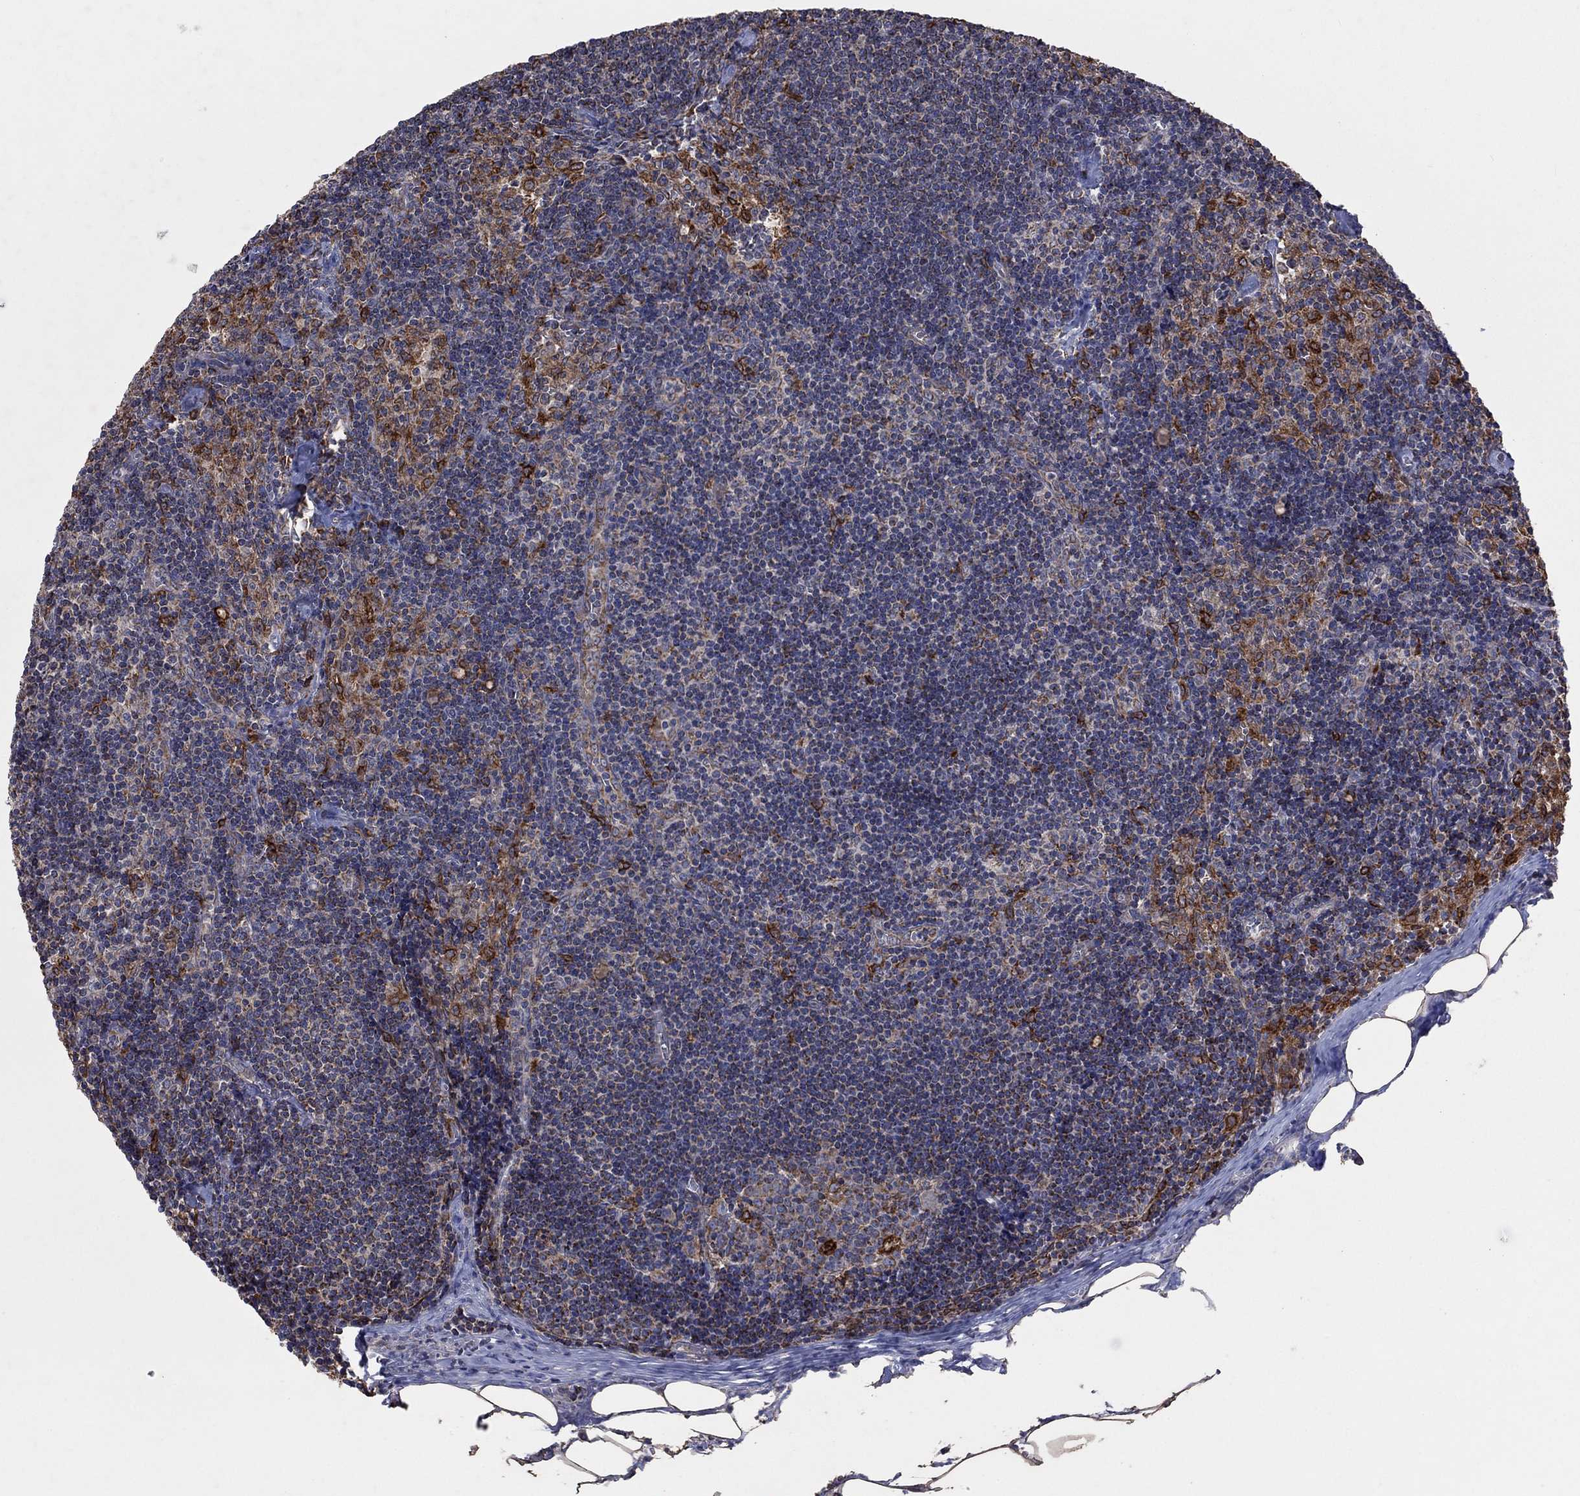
{"staining": {"intensity": "strong", "quantity": "<25%", "location": "cytoplasmic/membranous"}, "tissue": "lymph node", "cell_type": "Germinal center cells", "image_type": "normal", "snomed": [{"axis": "morphology", "description": "Normal tissue, NOS"}, {"axis": "topography", "description": "Lymph node"}], "caption": "A photomicrograph of human lymph node stained for a protein exhibits strong cytoplasmic/membranous brown staining in germinal center cells. The staining is performed using DAB (3,3'-diaminobenzidine) brown chromogen to label protein expression. The nuclei are counter-stained blue using hematoxylin.", "gene": "NCEH1", "patient": {"sex": "female", "age": 51}}